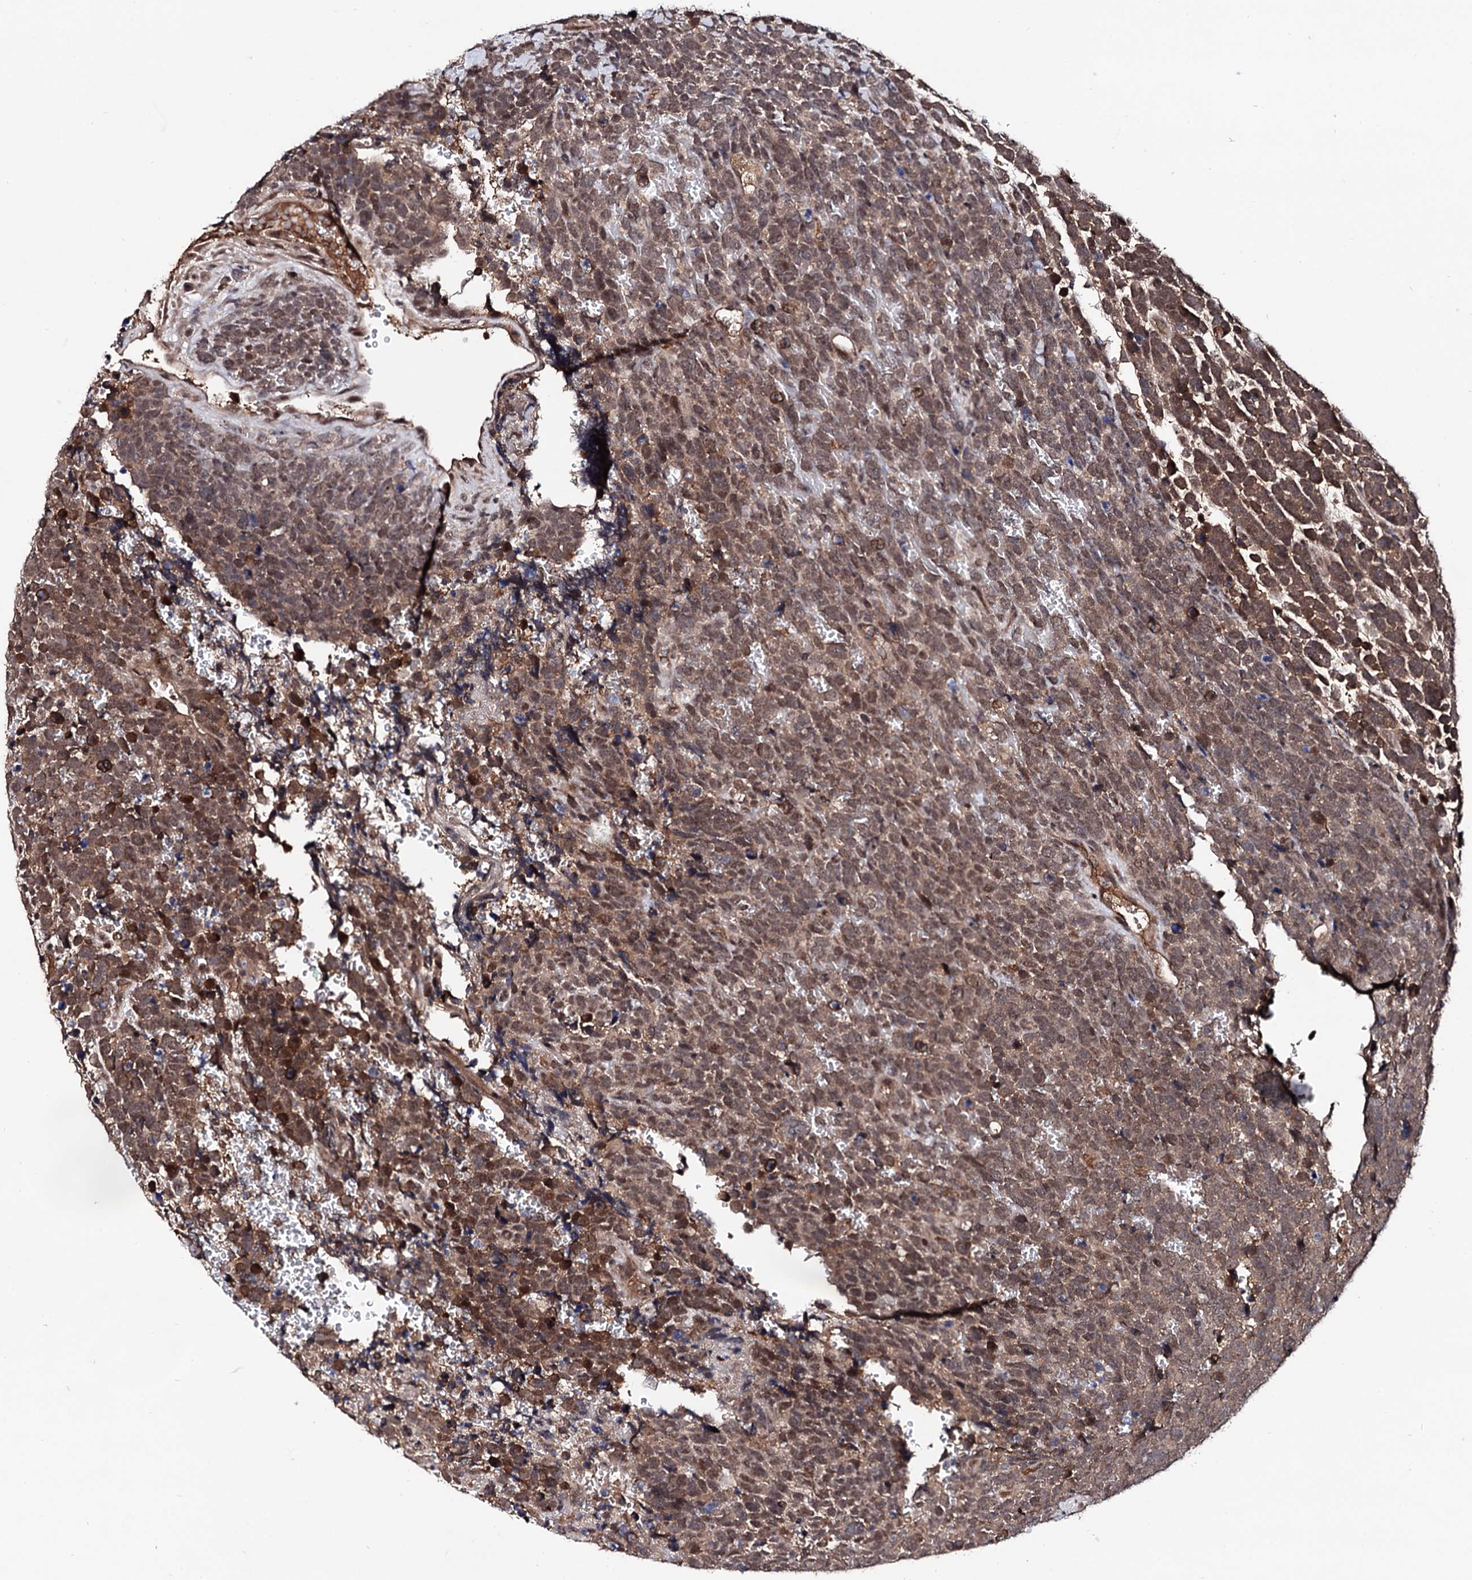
{"staining": {"intensity": "strong", "quantity": ">75%", "location": "cytoplasmic/membranous,nuclear"}, "tissue": "urothelial cancer", "cell_type": "Tumor cells", "image_type": "cancer", "snomed": [{"axis": "morphology", "description": "Urothelial carcinoma, High grade"}, {"axis": "topography", "description": "Urinary bladder"}], "caption": "A histopathology image of human high-grade urothelial carcinoma stained for a protein displays strong cytoplasmic/membranous and nuclear brown staining in tumor cells. (DAB IHC with brightfield microscopy, high magnification).", "gene": "MICAL2", "patient": {"sex": "female", "age": 82}}